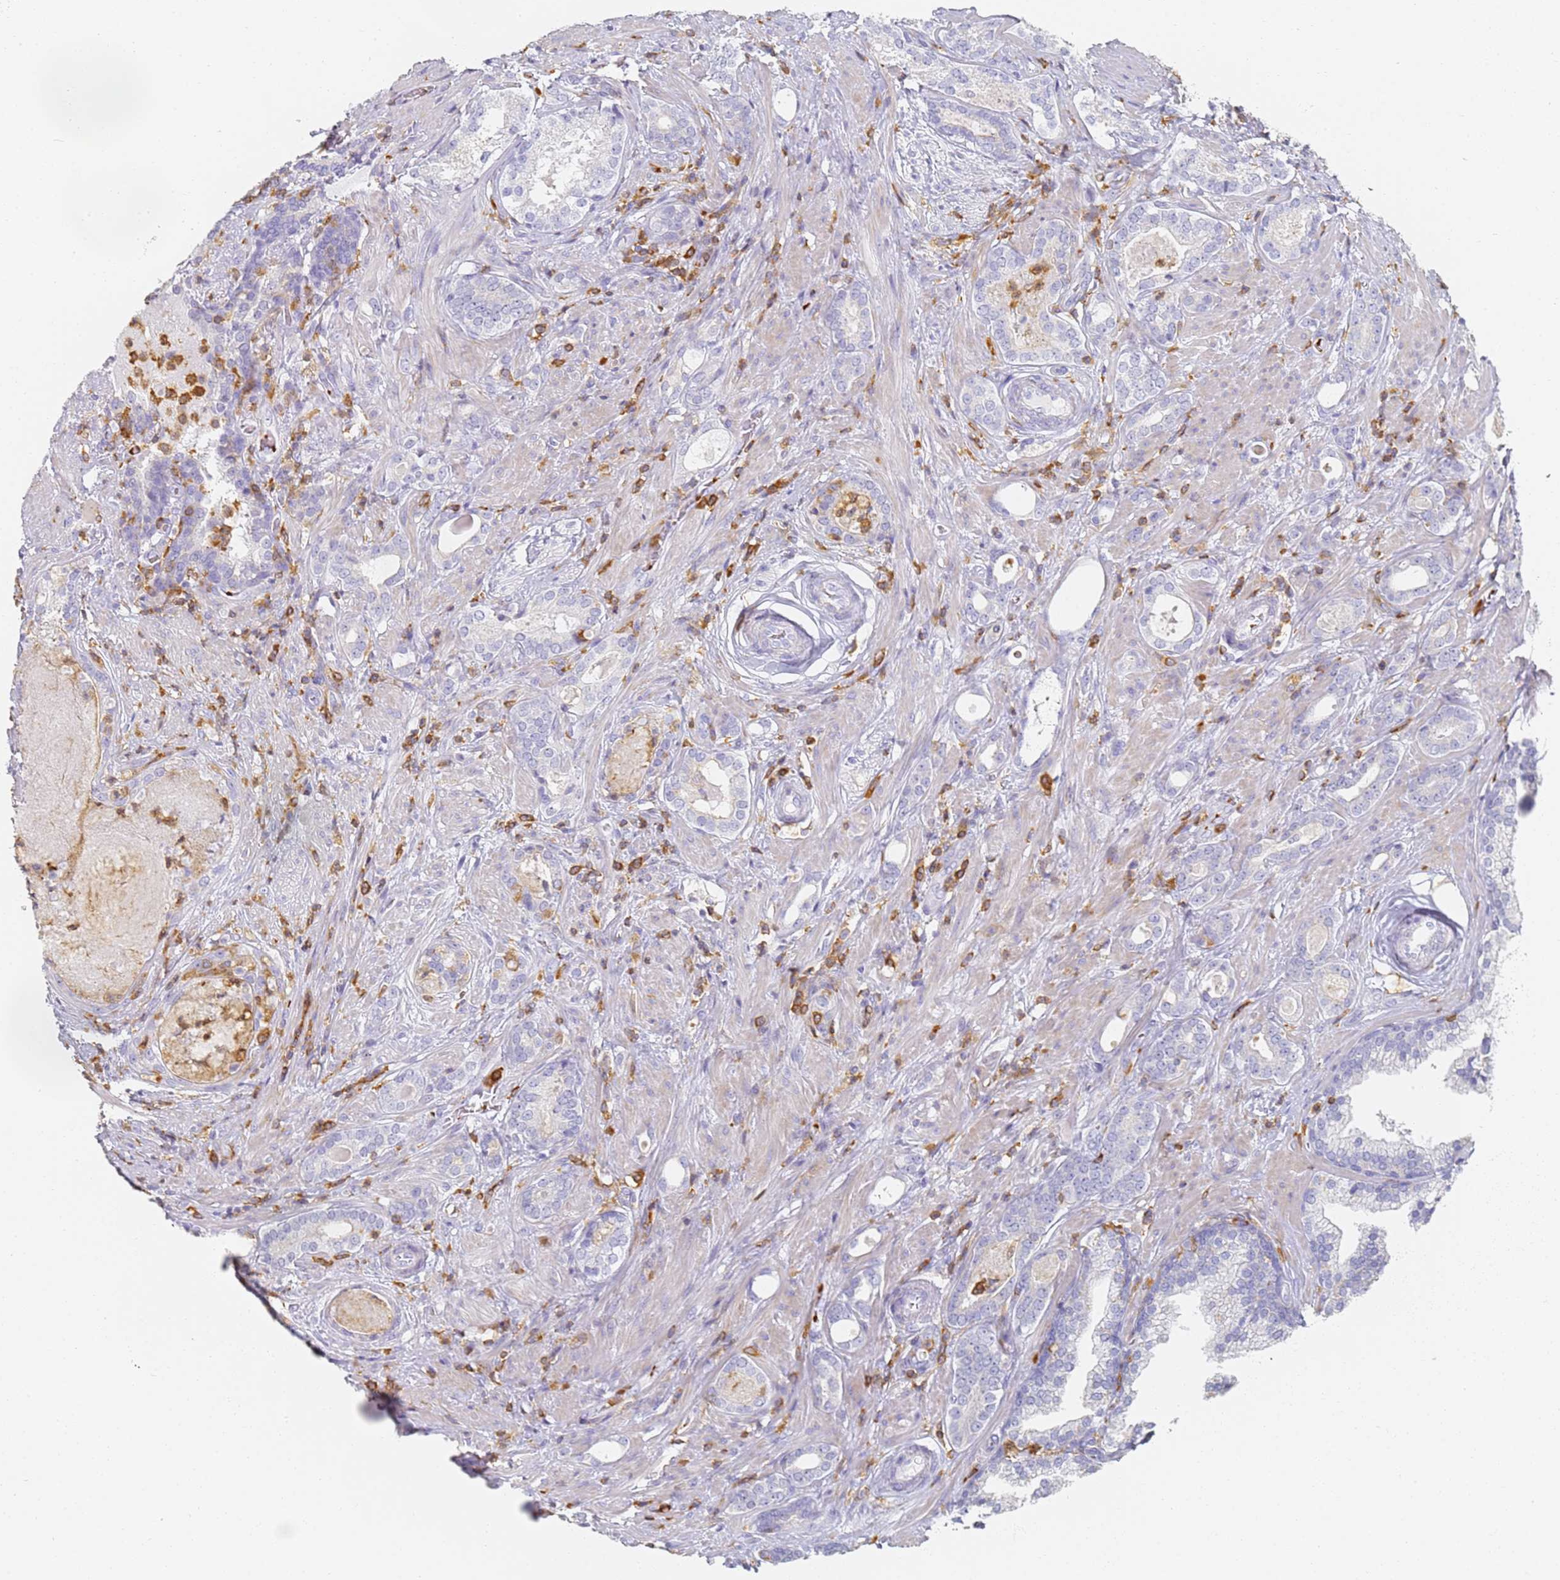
{"staining": {"intensity": "negative", "quantity": "none", "location": "none"}, "tissue": "prostate cancer", "cell_type": "Tumor cells", "image_type": "cancer", "snomed": [{"axis": "morphology", "description": "Adenocarcinoma, High grade"}, {"axis": "topography", "description": "Prostate"}], "caption": "A high-resolution histopathology image shows immunohistochemistry staining of prostate cancer (high-grade adenocarcinoma), which reveals no significant staining in tumor cells. The staining is performed using DAB brown chromogen with nuclei counter-stained in using hematoxylin.", "gene": "BIN2", "patient": {"sex": "male", "age": 58}}